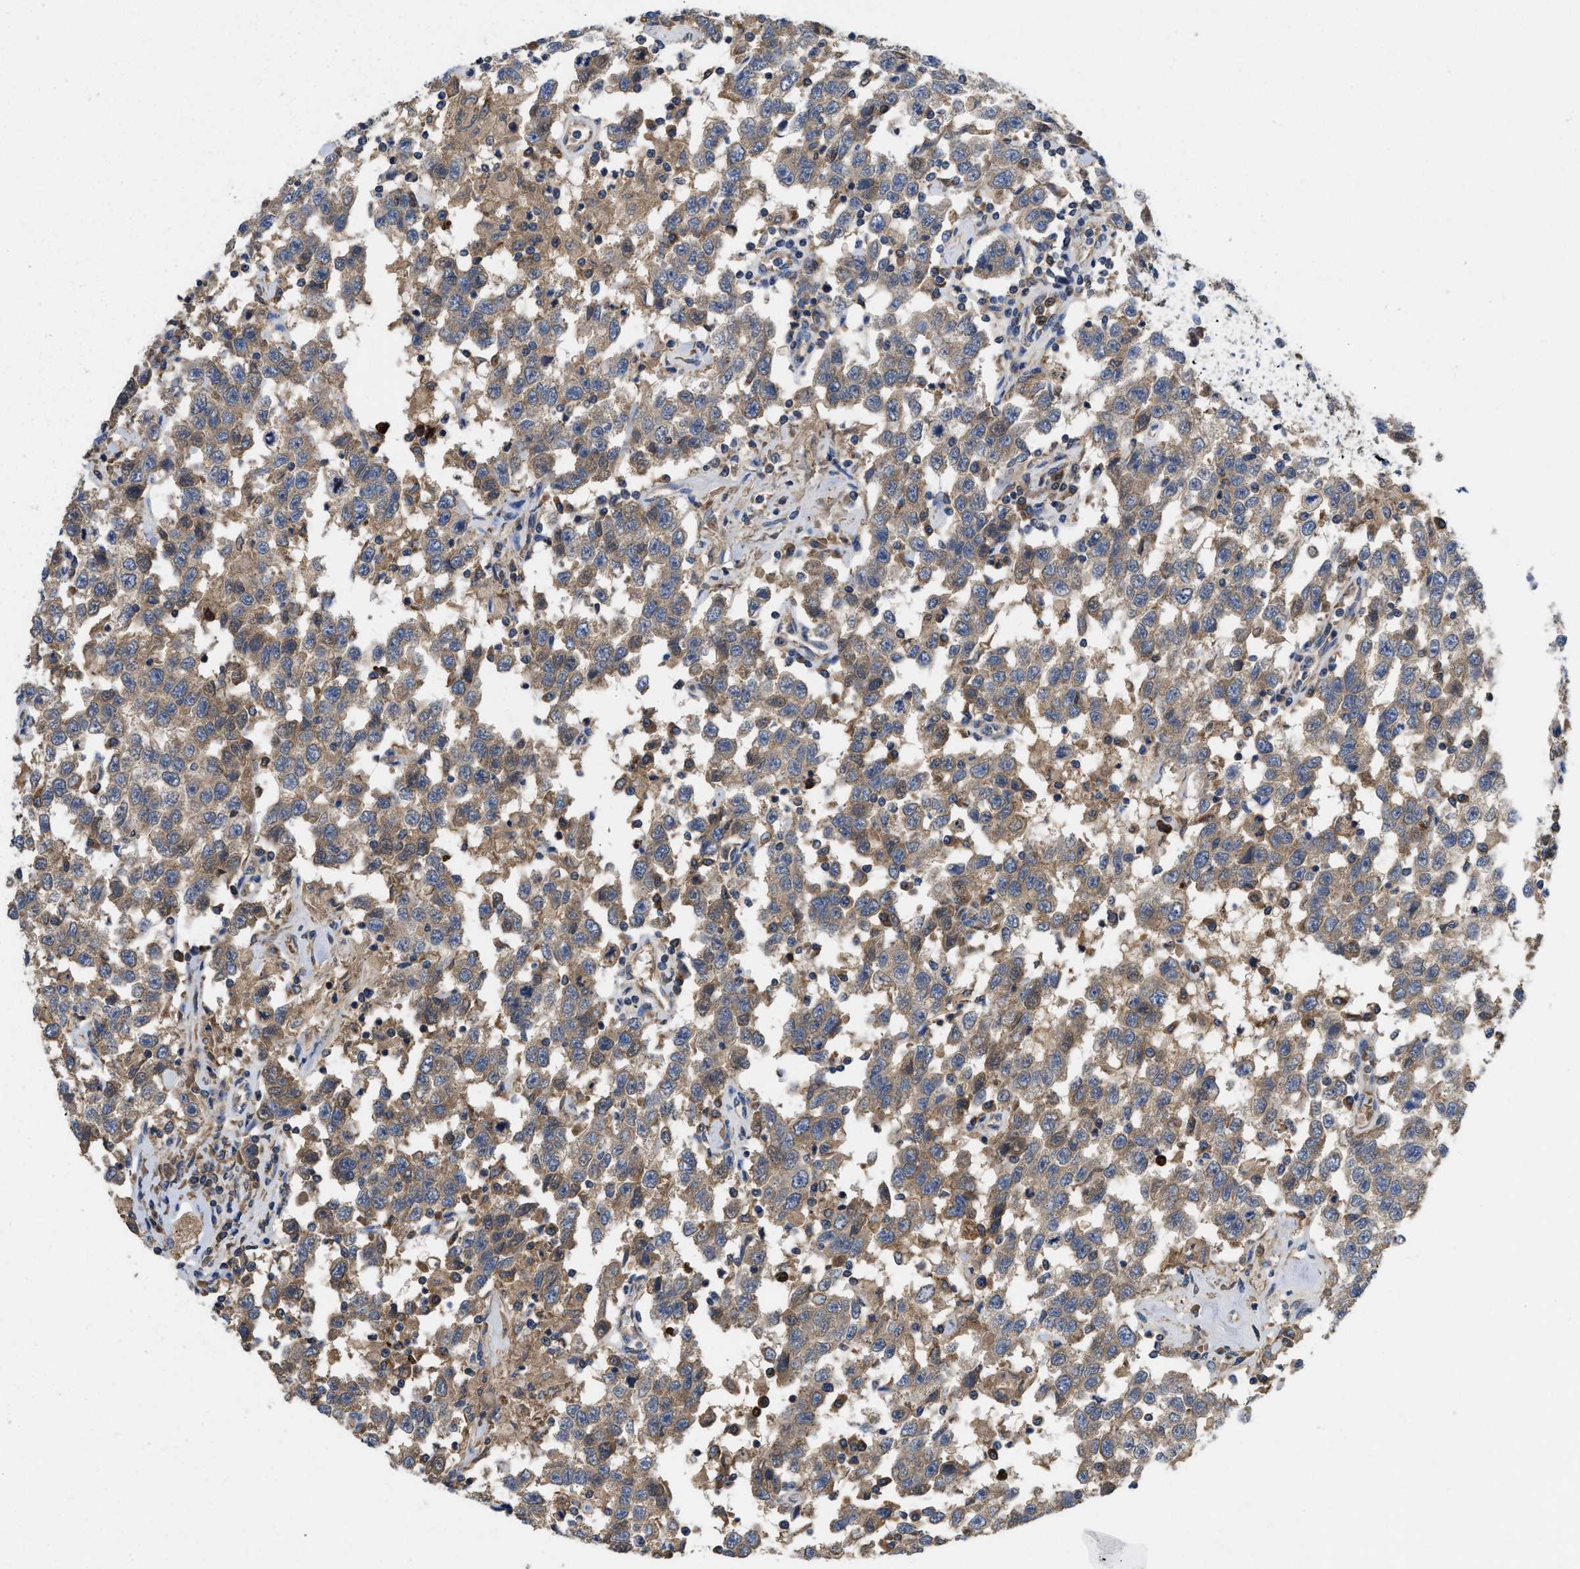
{"staining": {"intensity": "weak", "quantity": ">75%", "location": "cytoplasmic/membranous"}, "tissue": "testis cancer", "cell_type": "Tumor cells", "image_type": "cancer", "snomed": [{"axis": "morphology", "description": "Seminoma, NOS"}, {"axis": "topography", "description": "Testis"}], "caption": "Brown immunohistochemical staining in human testis cancer displays weak cytoplasmic/membranous expression in about >75% of tumor cells.", "gene": "RNF216", "patient": {"sex": "male", "age": 41}}